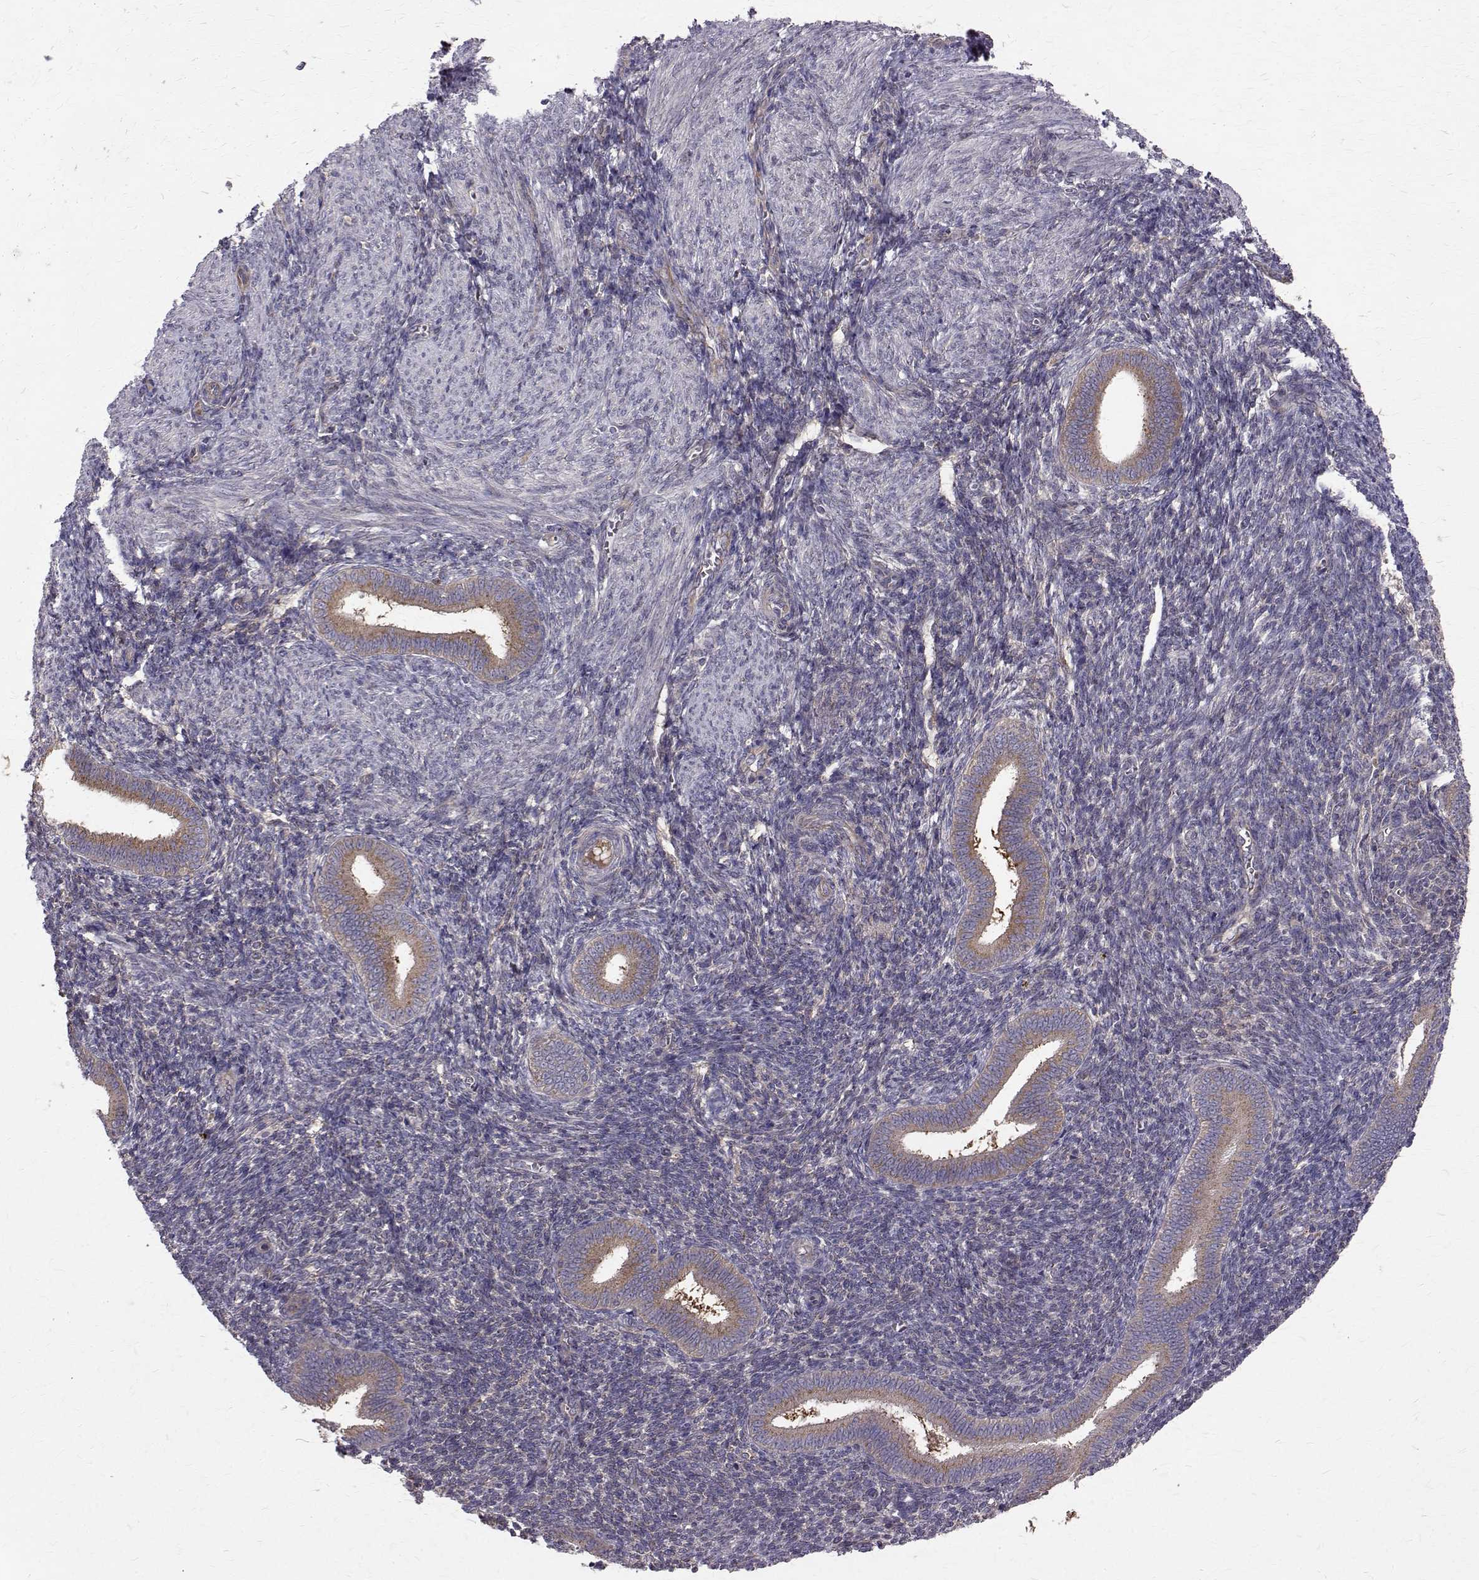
{"staining": {"intensity": "negative", "quantity": "none", "location": "none"}, "tissue": "endometrium", "cell_type": "Cells in endometrial stroma", "image_type": "normal", "snomed": [{"axis": "morphology", "description": "Normal tissue, NOS"}, {"axis": "topography", "description": "Endometrium"}], "caption": "High power microscopy micrograph of an IHC histopathology image of benign endometrium, revealing no significant staining in cells in endometrial stroma.", "gene": "ARFGAP1", "patient": {"sex": "female", "age": 25}}